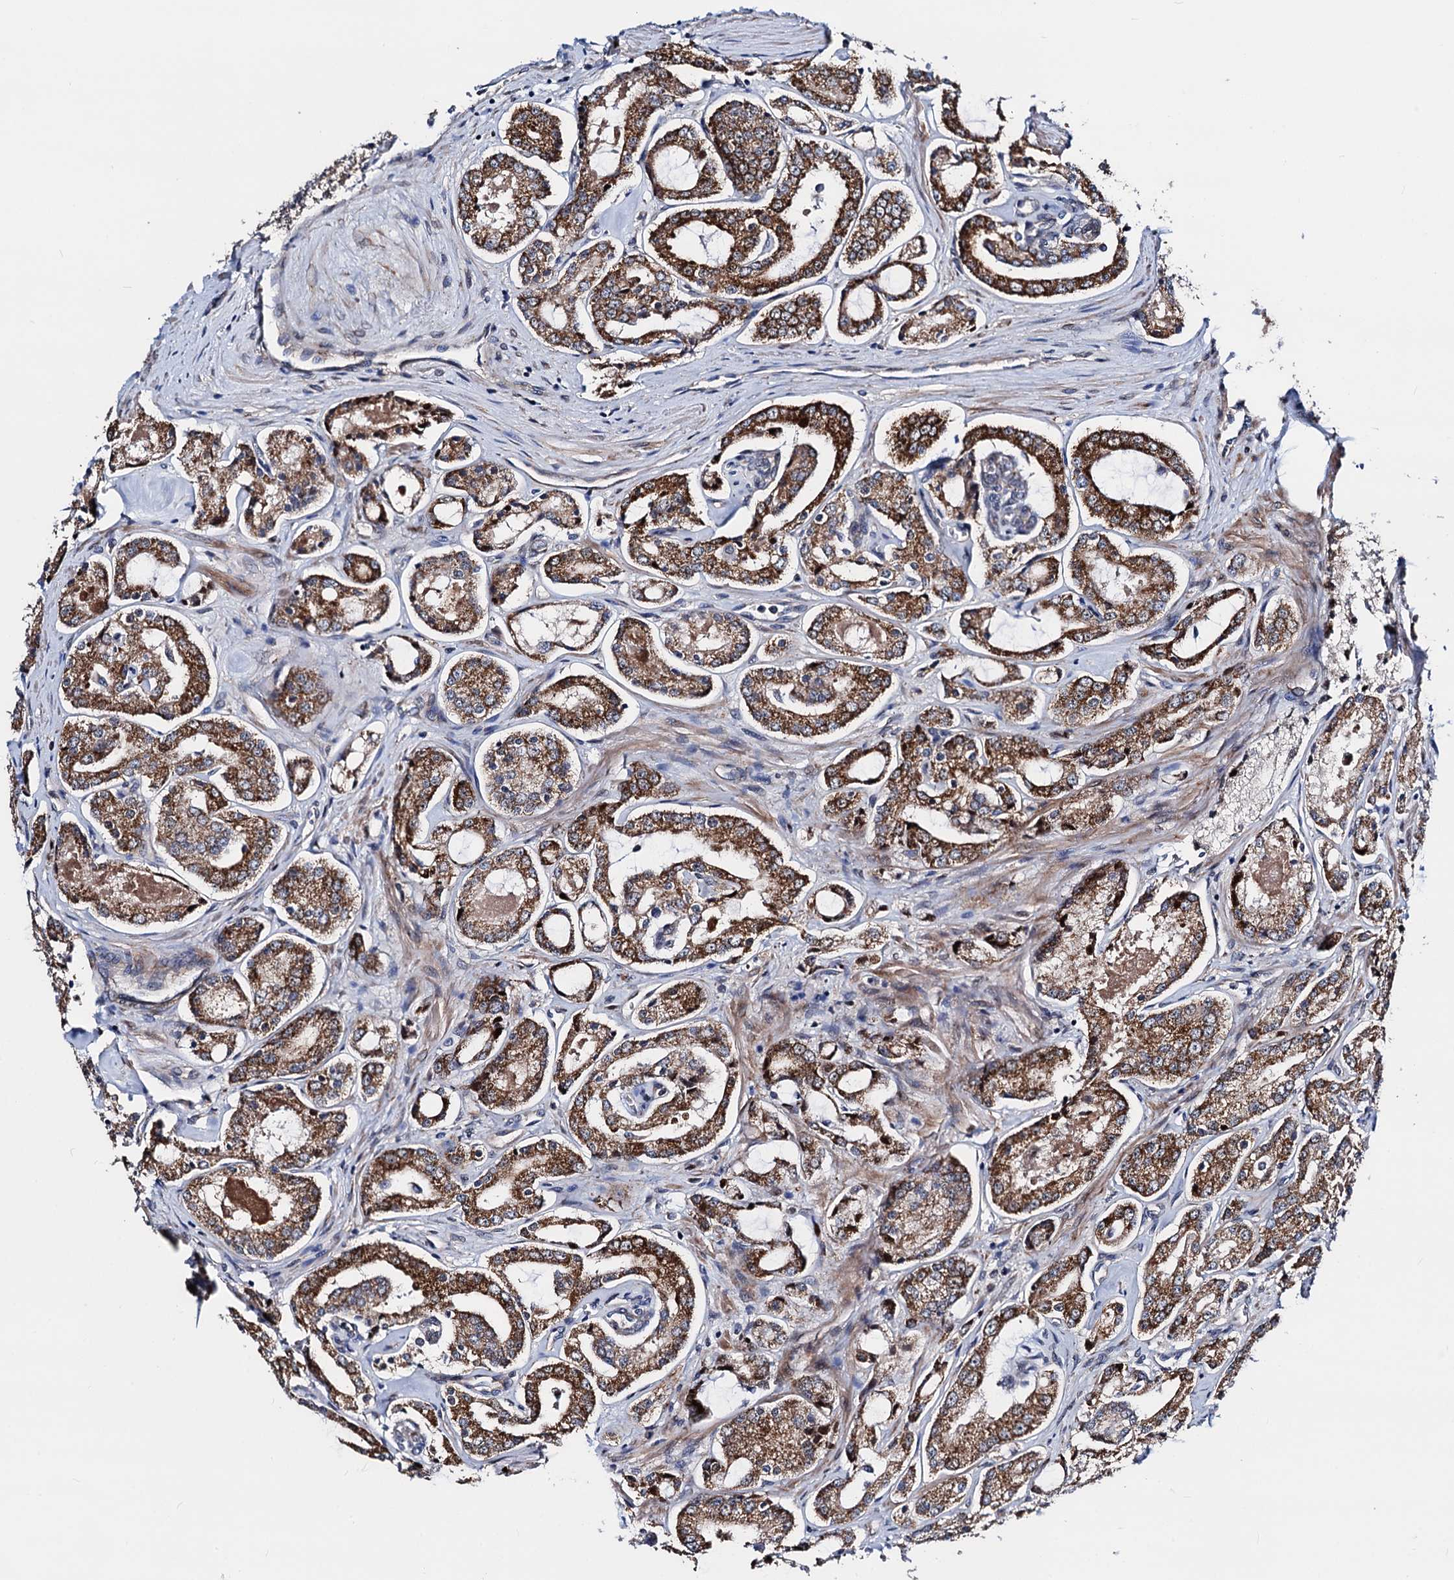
{"staining": {"intensity": "strong", "quantity": ">75%", "location": "cytoplasmic/membranous,nuclear"}, "tissue": "prostate cancer", "cell_type": "Tumor cells", "image_type": "cancer", "snomed": [{"axis": "morphology", "description": "Adenocarcinoma, Low grade"}, {"axis": "topography", "description": "Prostate"}], "caption": "IHC micrograph of neoplastic tissue: adenocarcinoma (low-grade) (prostate) stained using immunohistochemistry (IHC) reveals high levels of strong protein expression localized specifically in the cytoplasmic/membranous and nuclear of tumor cells, appearing as a cytoplasmic/membranous and nuclear brown color.", "gene": "COA4", "patient": {"sex": "male", "age": 68}}